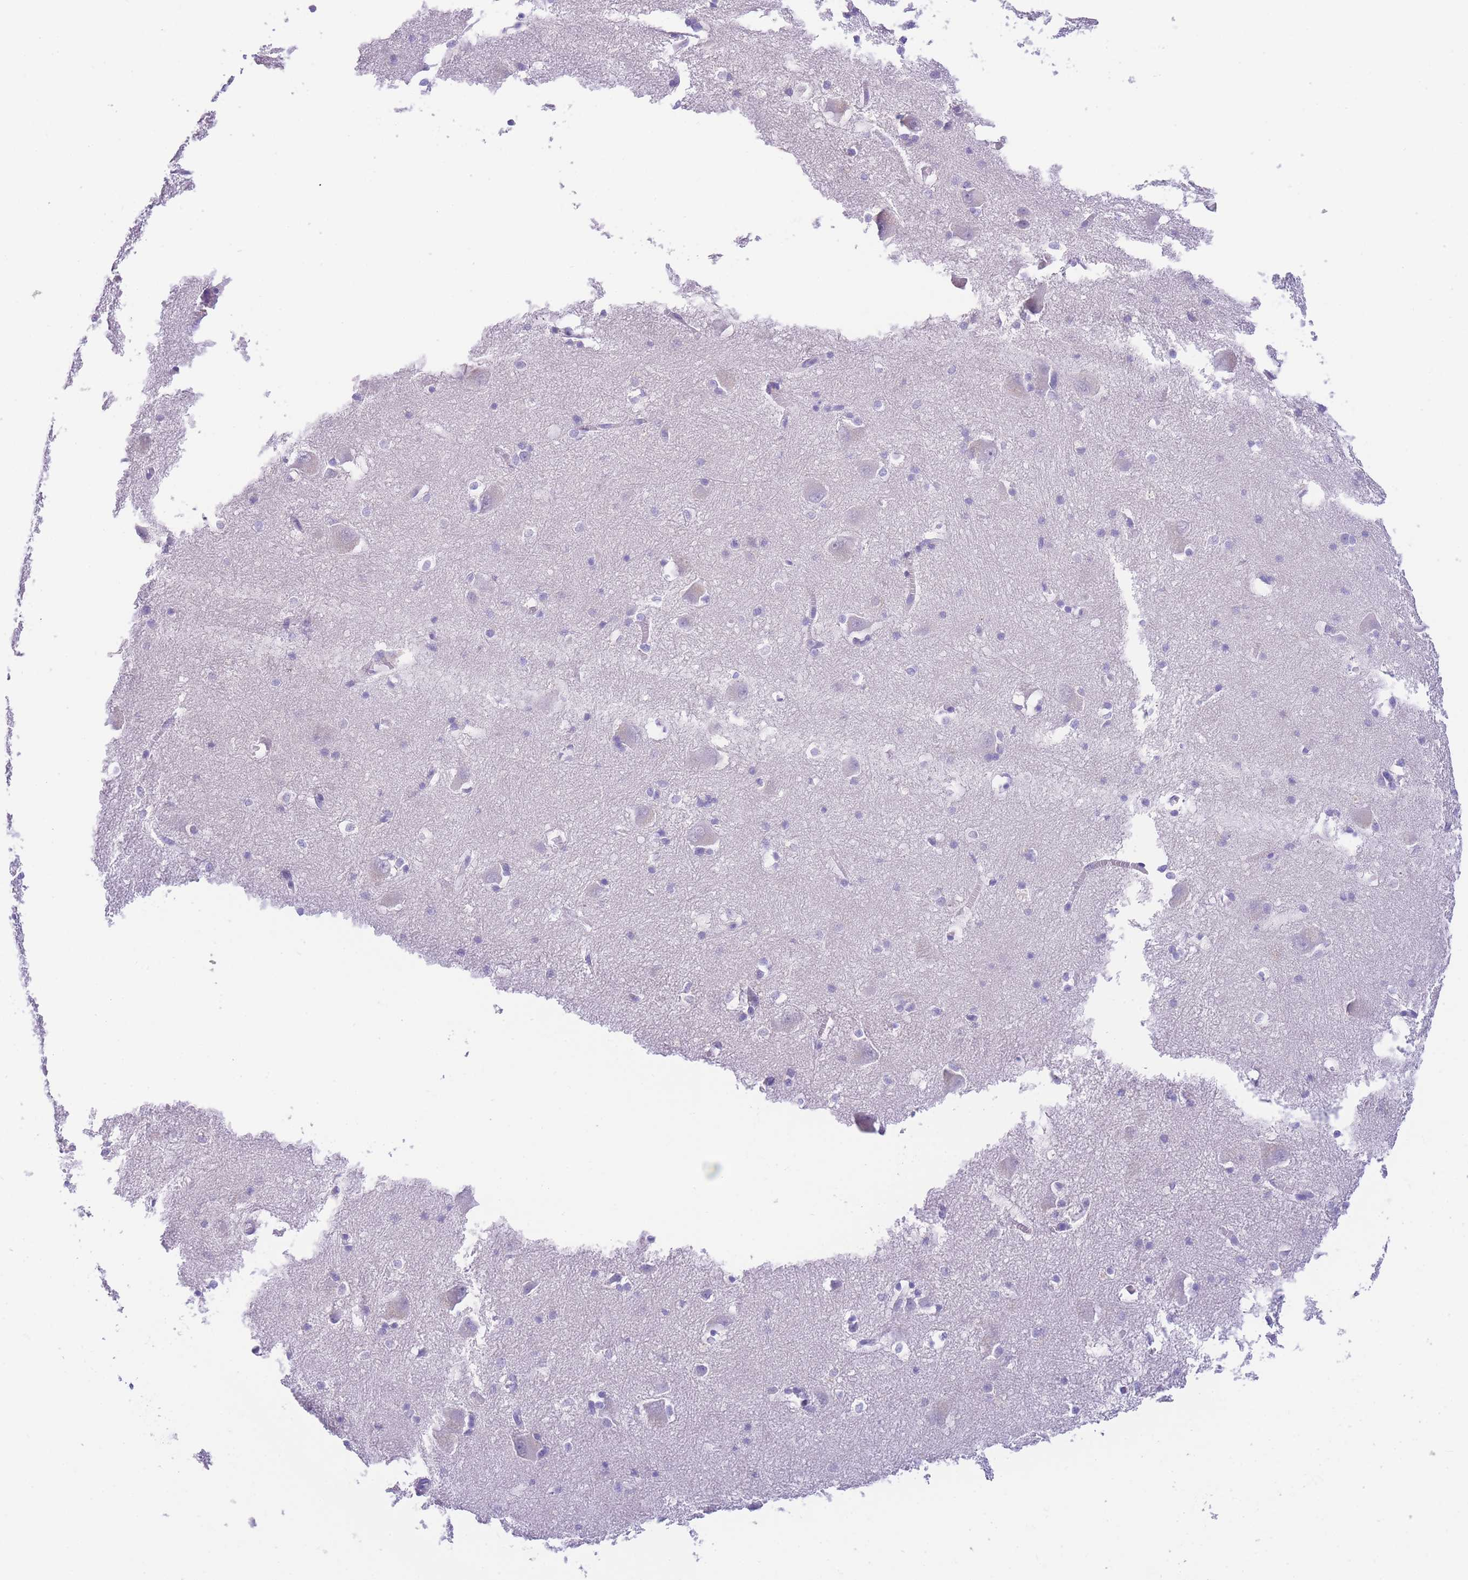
{"staining": {"intensity": "negative", "quantity": "none", "location": "none"}, "tissue": "caudate", "cell_type": "Glial cells", "image_type": "normal", "snomed": [{"axis": "morphology", "description": "Normal tissue, NOS"}, {"axis": "topography", "description": "Lateral ventricle wall"}], "caption": "Immunohistochemistry micrograph of unremarkable human caudate stained for a protein (brown), which demonstrates no staining in glial cells. Nuclei are stained in blue.", "gene": "NKD2", "patient": {"sex": "male", "age": 37}}